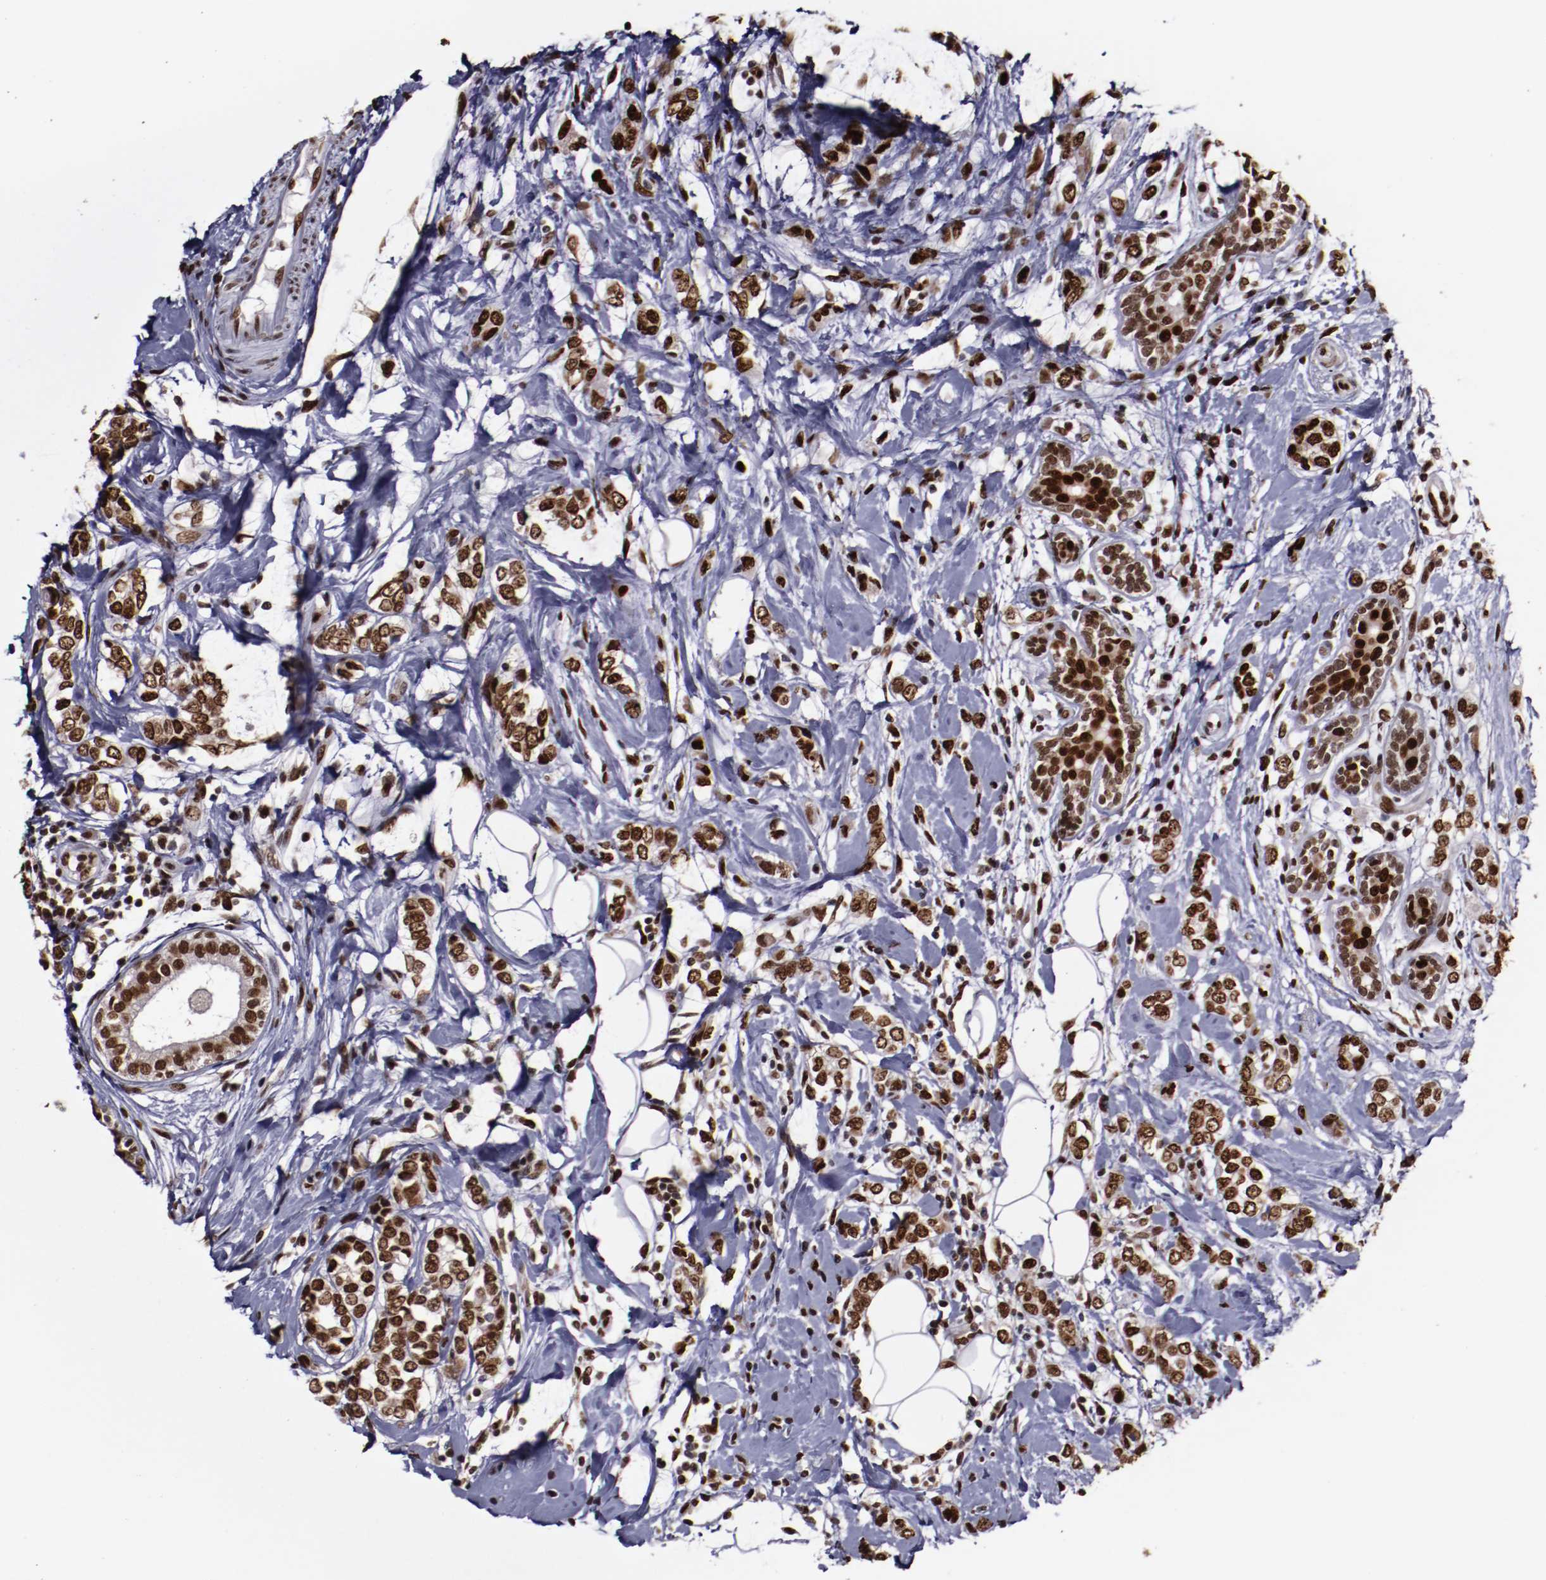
{"staining": {"intensity": "moderate", "quantity": ">75%", "location": "nuclear"}, "tissue": "breast cancer", "cell_type": "Tumor cells", "image_type": "cancer", "snomed": [{"axis": "morphology", "description": "Normal tissue, NOS"}, {"axis": "morphology", "description": "Lobular carcinoma"}, {"axis": "topography", "description": "Breast"}], "caption": "High-magnification brightfield microscopy of breast lobular carcinoma stained with DAB (brown) and counterstained with hematoxylin (blue). tumor cells exhibit moderate nuclear staining is appreciated in approximately>75% of cells.", "gene": "APEX1", "patient": {"sex": "female", "age": 47}}